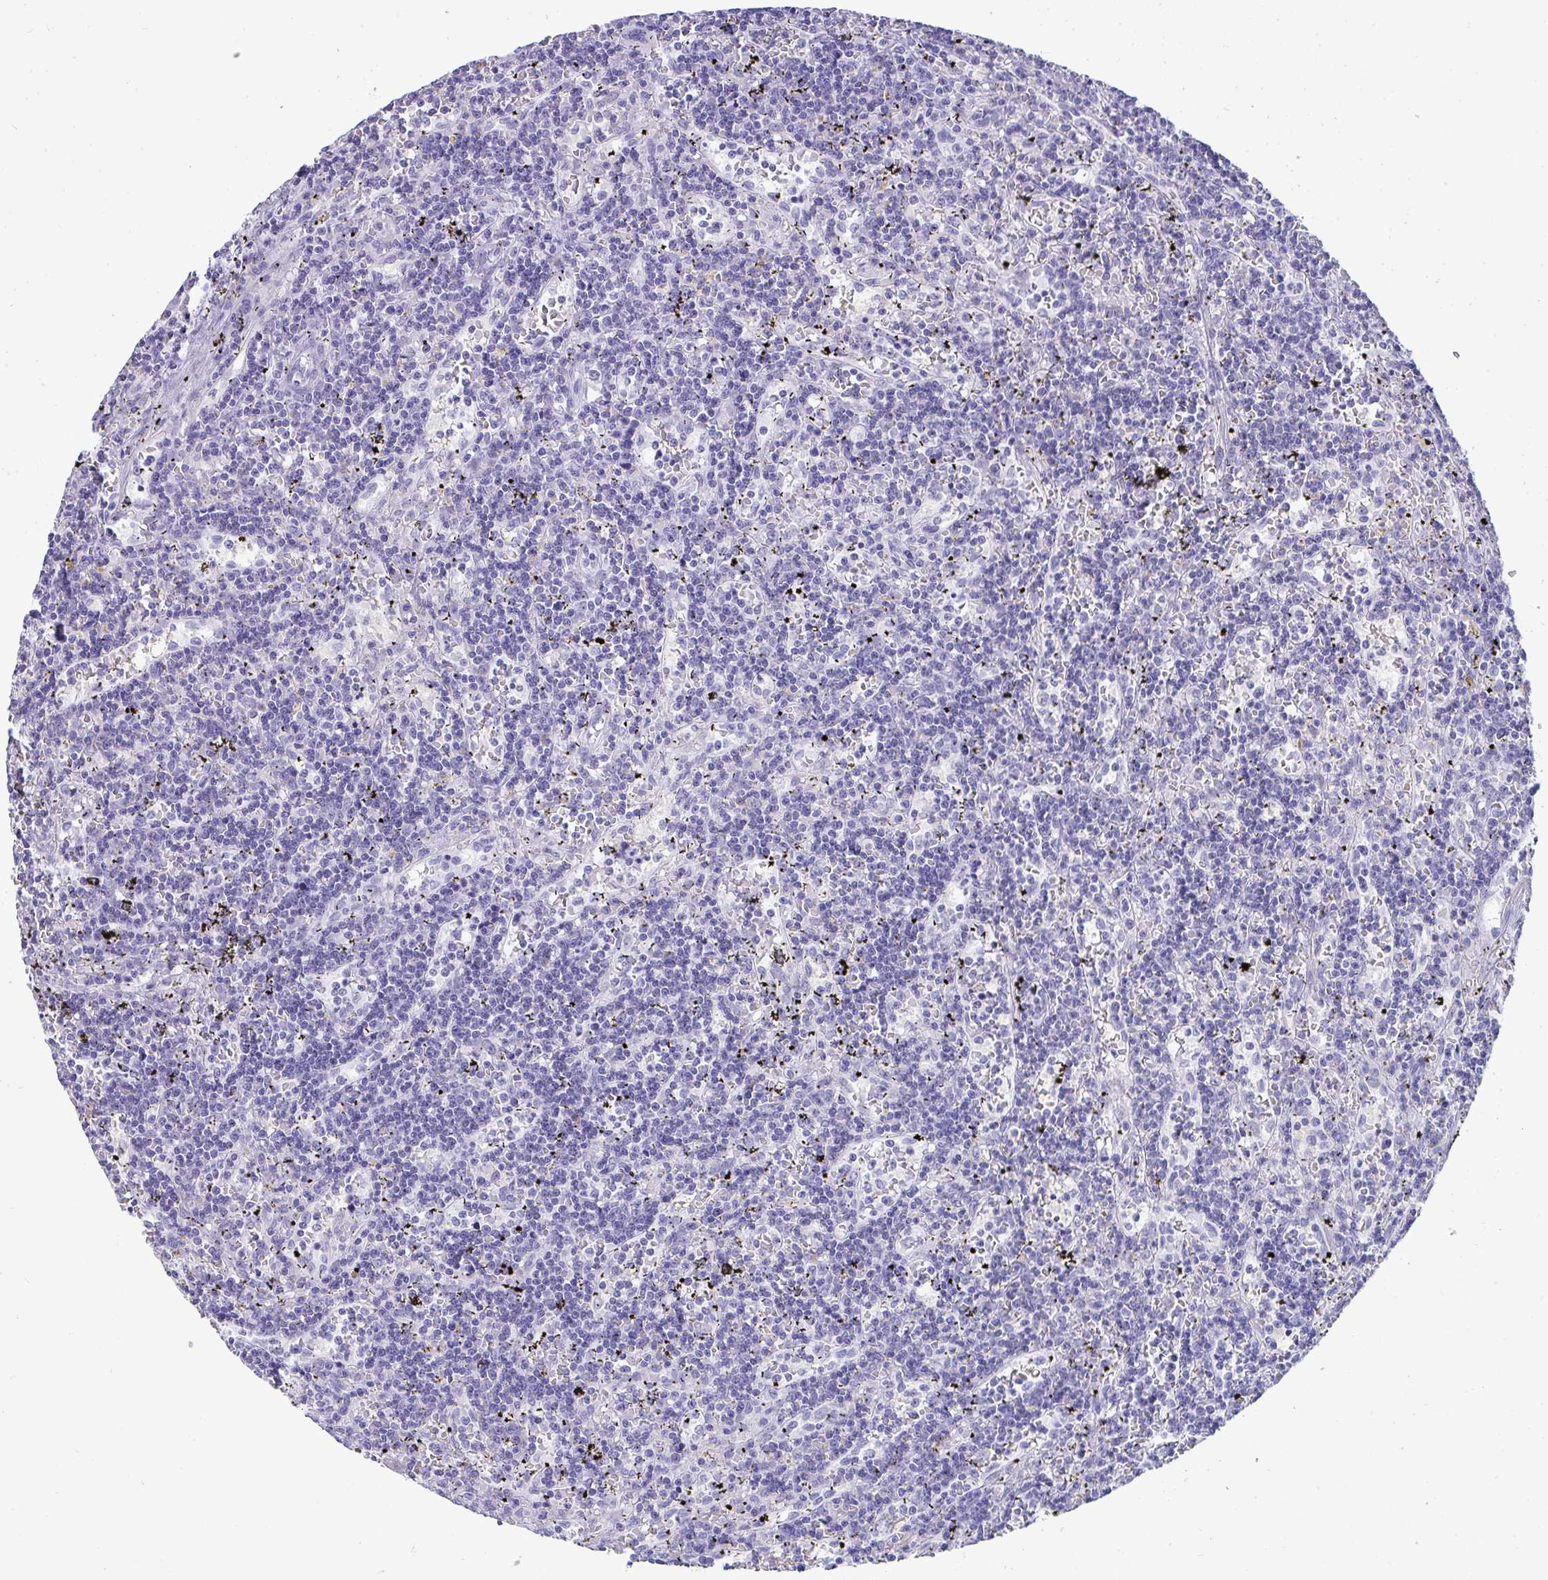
{"staining": {"intensity": "negative", "quantity": "none", "location": "none"}, "tissue": "lymphoma", "cell_type": "Tumor cells", "image_type": "cancer", "snomed": [{"axis": "morphology", "description": "Malignant lymphoma, non-Hodgkin's type, Low grade"}, {"axis": "topography", "description": "Spleen"}], "caption": "This micrograph is of lymphoma stained with immunohistochemistry (IHC) to label a protein in brown with the nuclei are counter-stained blue. There is no positivity in tumor cells.", "gene": "HSPB6", "patient": {"sex": "male", "age": 60}}